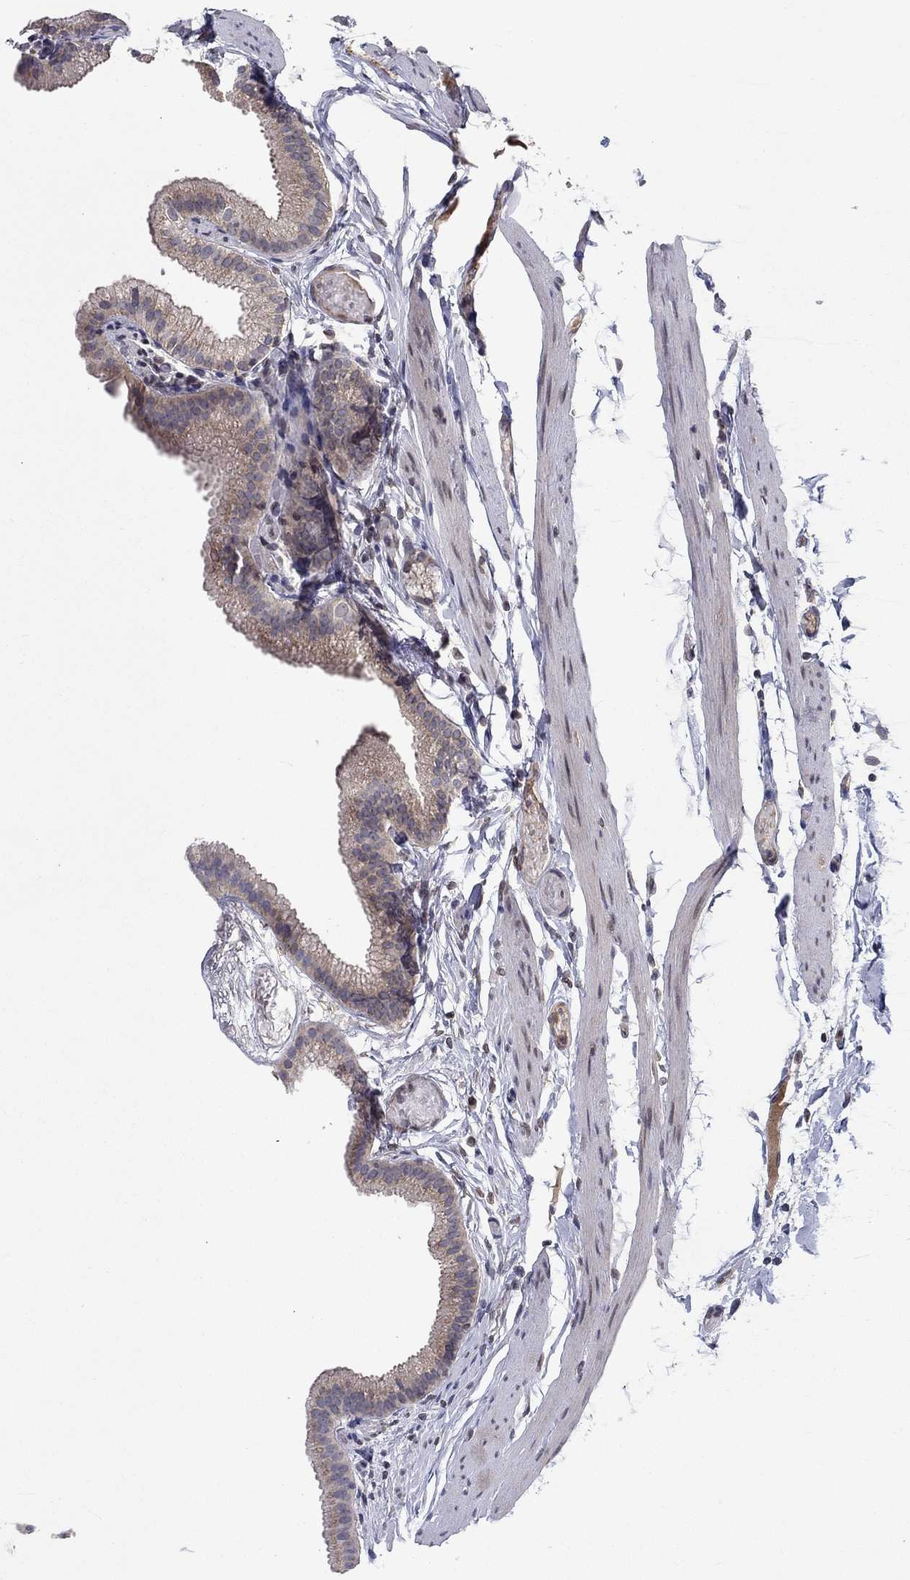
{"staining": {"intensity": "moderate", "quantity": "<25%", "location": "cytoplasmic/membranous"}, "tissue": "gallbladder", "cell_type": "Glandular cells", "image_type": "normal", "snomed": [{"axis": "morphology", "description": "Normal tissue, NOS"}, {"axis": "topography", "description": "Gallbladder"}], "caption": "Protein analysis of benign gallbladder shows moderate cytoplasmic/membranous staining in about <25% of glandular cells. The protein is shown in brown color, while the nuclei are stained blue.", "gene": "CETN3", "patient": {"sex": "female", "age": 45}}